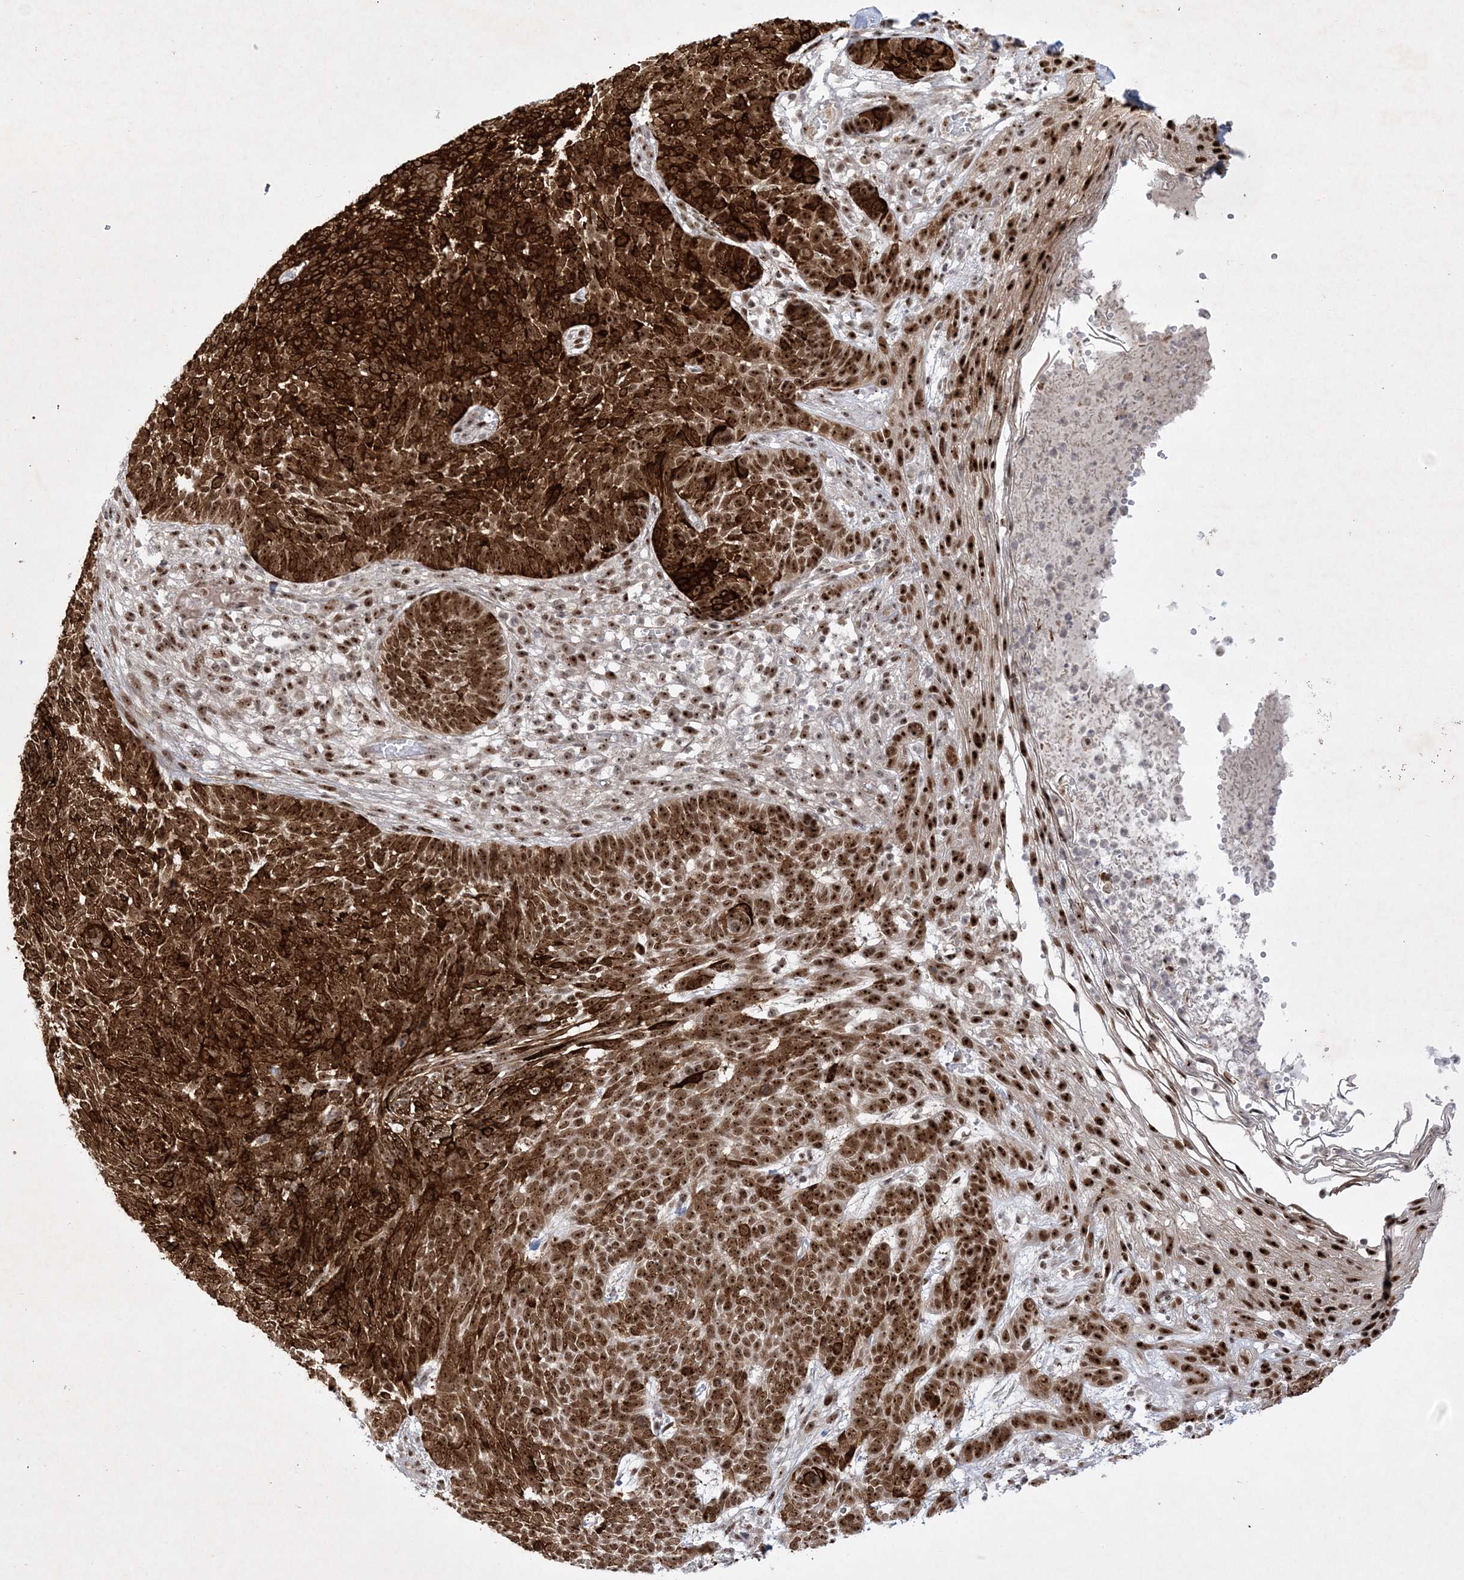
{"staining": {"intensity": "strong", "quantity": ">75%", "location": "cytoplasmic/membranous,nuclear"}, "tissue": "skin cancer", "cell_type": "Tumor cells", "image_type": "cancer", "snomed": [{"axis": "morphology", "description": "Normal tissue, NOS"}, {"axis": "morphology", "description": "Basal cell carcinoma"}, {"axis": "topography", "description": "Skin"}], "caption": "Skin basal cell carcinoma stained with a protein marker displays strong staining in tumor cells.", "gene": "NPM3", "patient": {"sex": "male", "age": 64}}